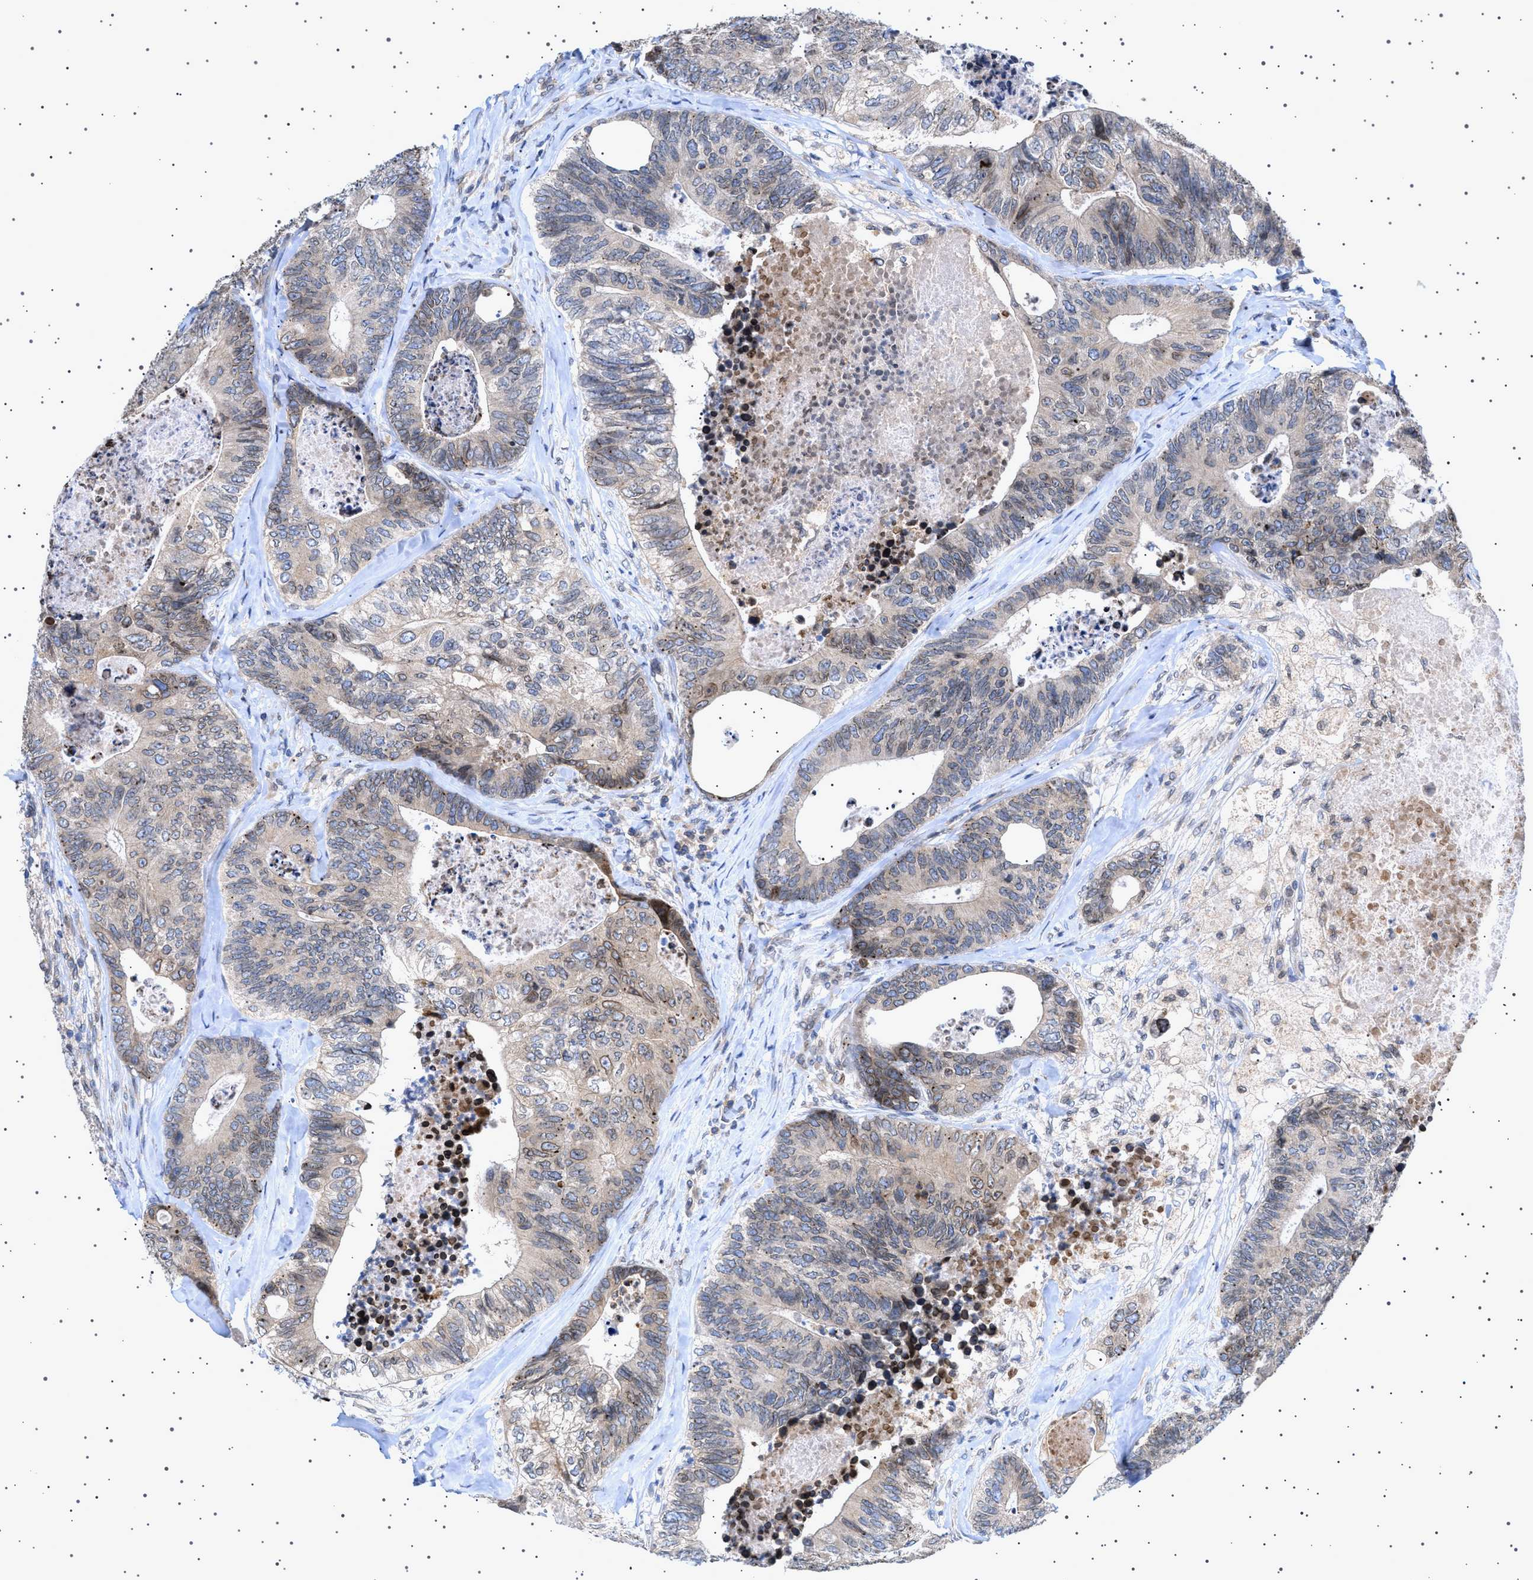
{"staining": {"intensity": "moderate", "quantity": "25%-75%", "location": "cytoplasmic/membranous,nuclear"}, "tissue": "colorectal cancer", "cell_type": "Tumor cells", "image_type": "cancer", "snomed": [{"axis": "morphology", "description": "Adenocarcinoma, NOS"}, {"axis": "topography", "description": "Colon"}], "caption": "IHC of adenocarcinoma (colorectal) demonstrates medium levels of moderate cytoplasmic/membranous and nuclear positivity in approximately 25%-75% of tumor cells.", "gene": "NUP93", "patient": {"sex": "female", "age": 67}}